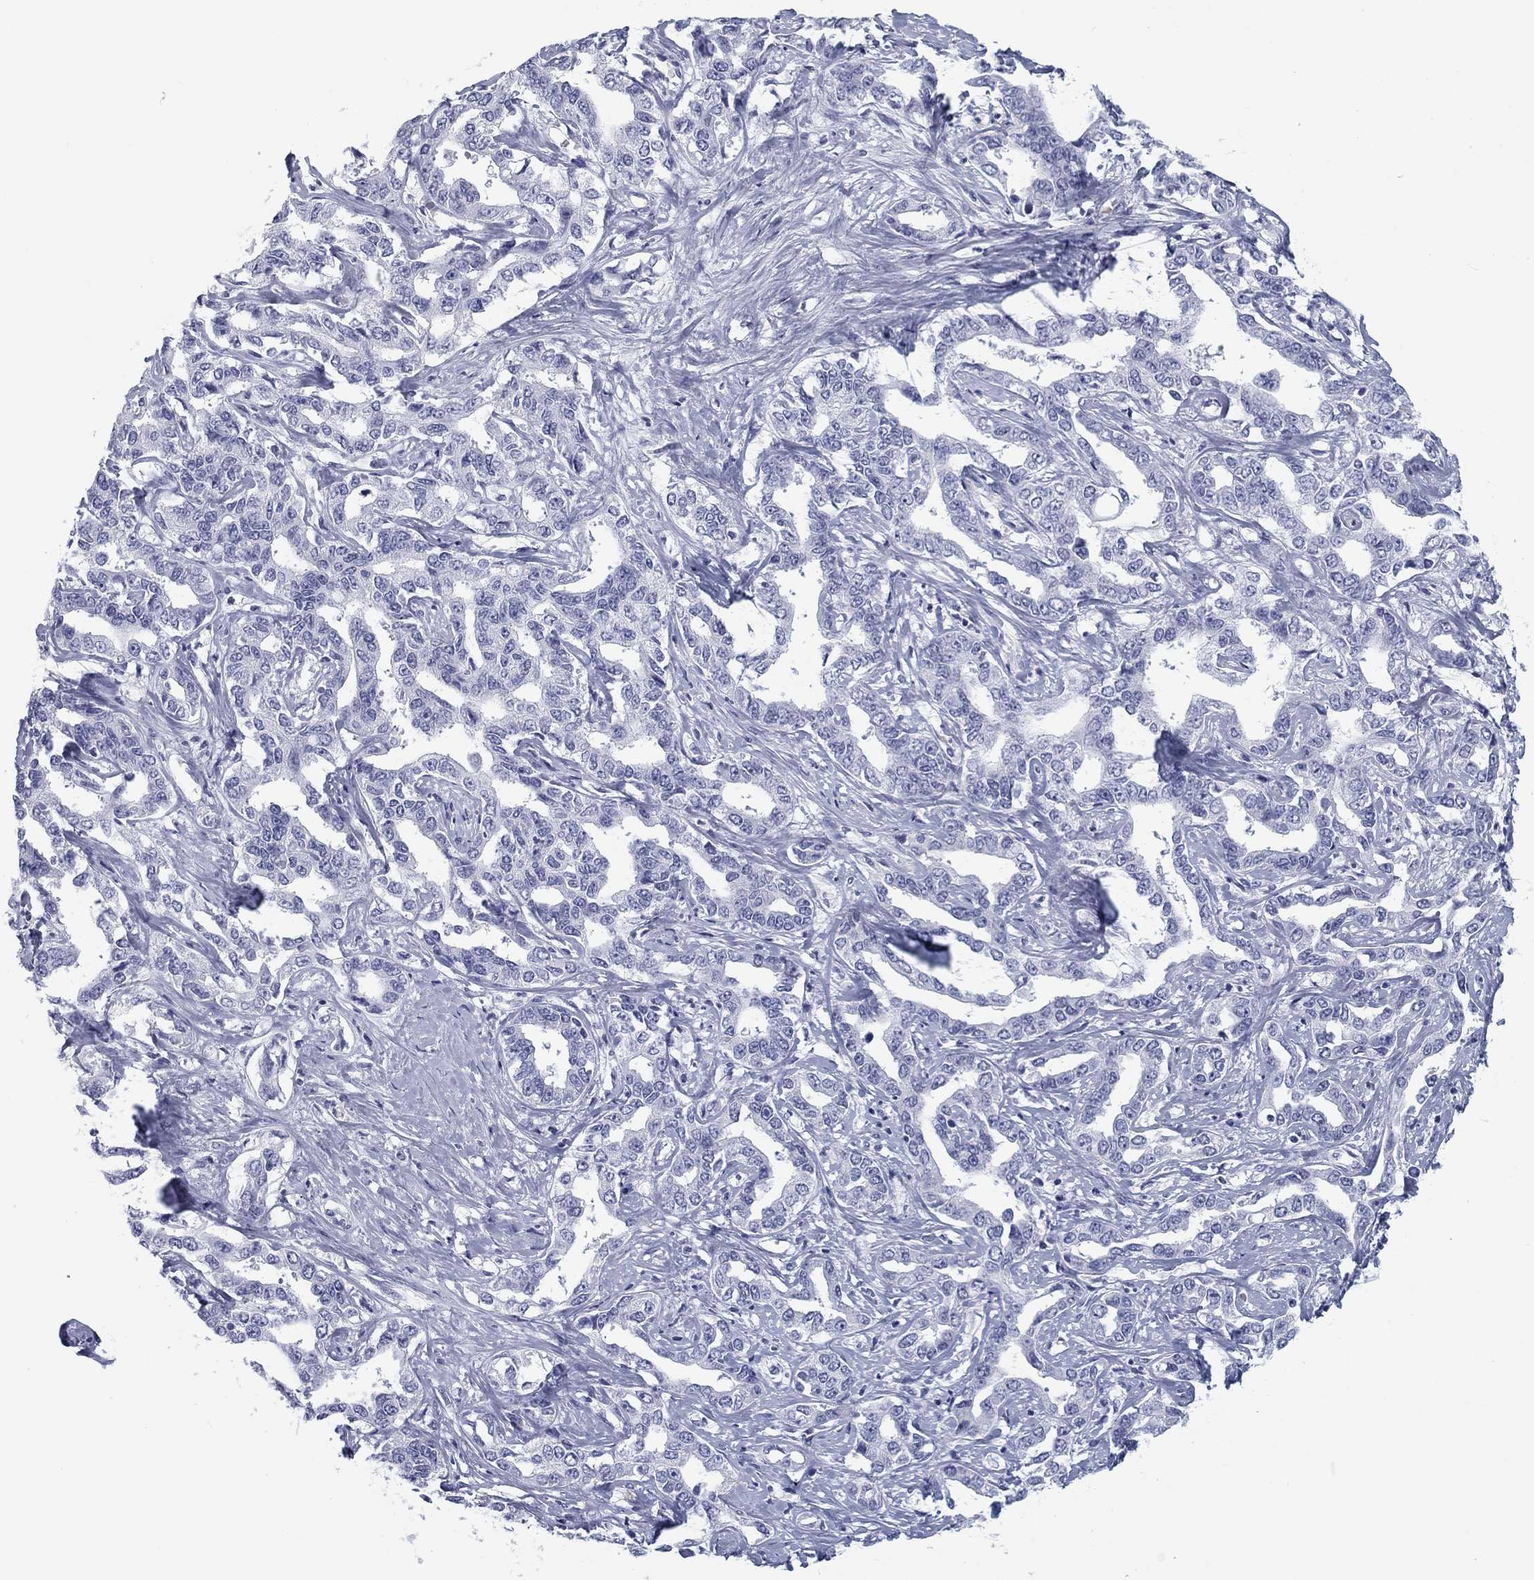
{"staining": {"intensity": "negative", "quantity": "none", "location": "none"}, "tissue": "liver cancer", "cell_type": "Tumor cells", "image_type": "cancer", "snomed": [{"axis": "morphology", "description": "Cholangiocarcinoma"}, {"axis": "topography", "description": "Liver"}], "caption": "Tumor cells are negative for brown protein staining in liver cholangiocarcinoma.", "gene": "CALB1", "patient": {"sex": "male", "age": 59}}